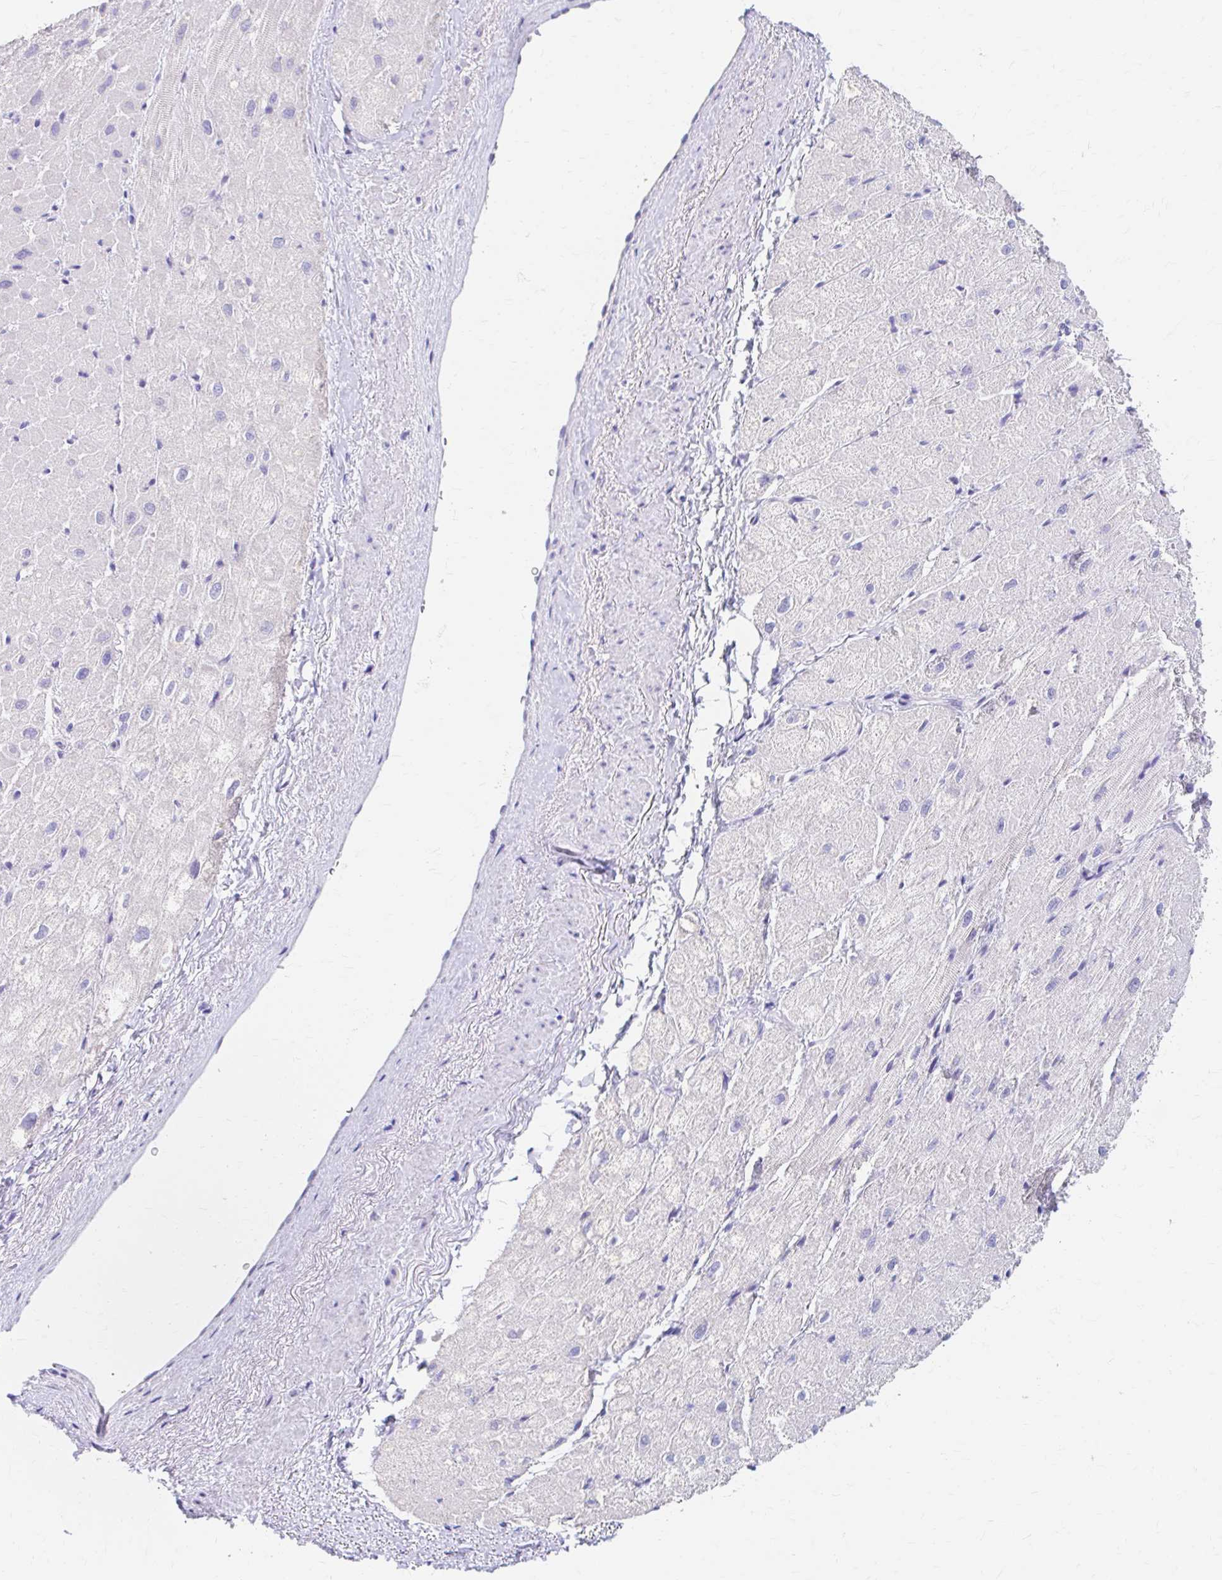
{"staining": {"intensity": "weak", "quantity": "<25%", "location": "cytoplasmic/membranous"}, "tissue": "heart muscle", "cell_type": "Cardiomyocytes", "image_type": "normal", "snomed": [{"axis": "morphology", "description": "Normal tissue, NOS"}, {"axis": "topography", "description": "Heart"}], "caption": "Cardiomyocytes show no significant expression in benign heart muscle. (DAB (3,3'-diaminobenzidine) IHC with hematoxylin counter stain).", "gene": "AZGP1", "patient": {"sex": "male", "age": 62}}